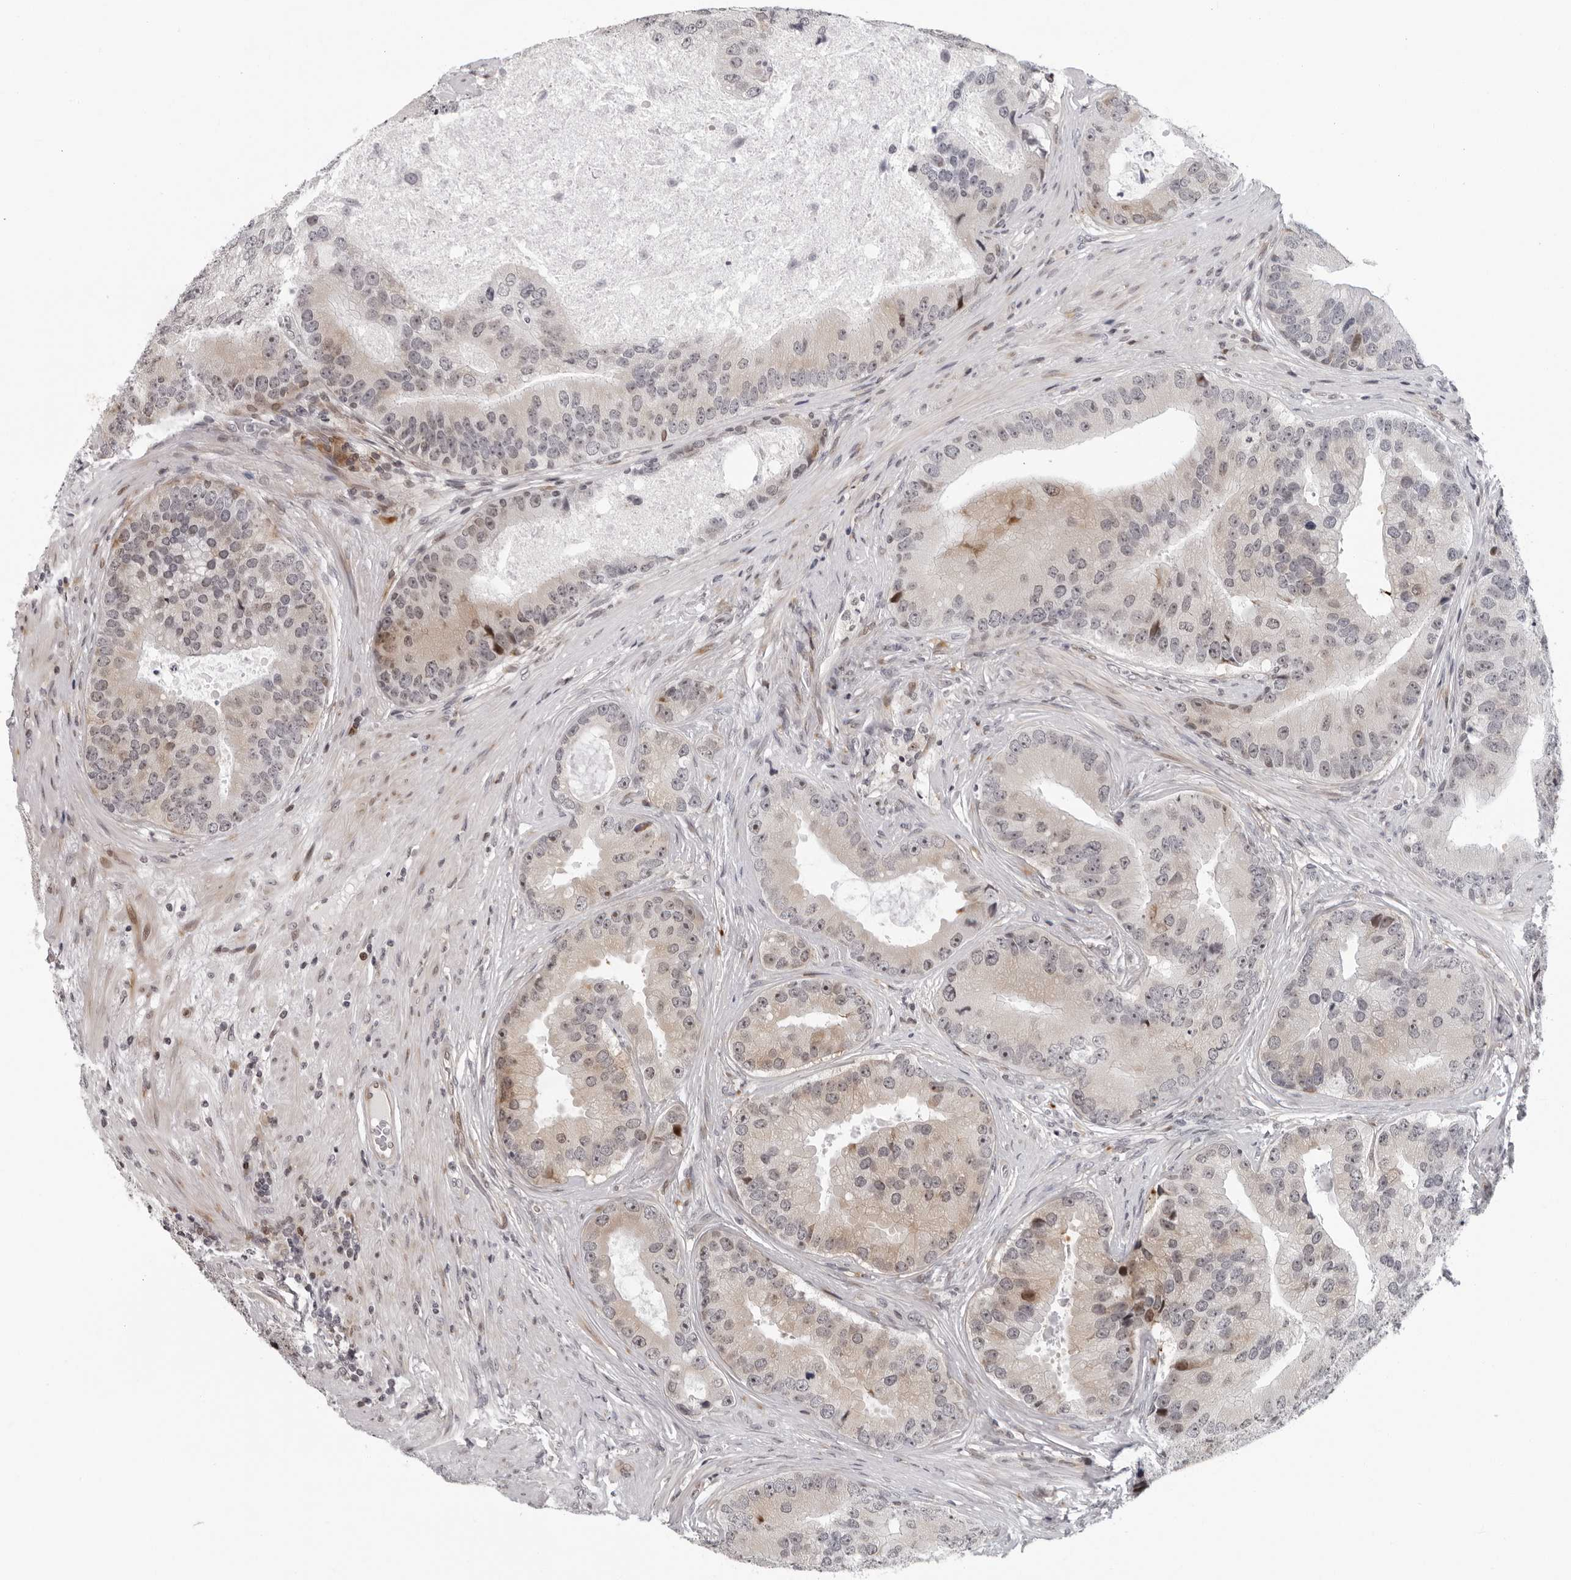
{"staining": {"intensity": "weak", "quantity": "25%-75%", "location": "cytoplasmic/membranous"}, "tissue": "prostate cancer", "cell_type": "Tumor cells", "image_type": "cancer", "snomed": [{"axis": "morphology", "description": "Adenocarcinoma, High grade"}, {"axis": "topography", "description": "Prostate"}], "caption": "Prostate cancer stained with DAB IHC shows low levels of weak cytoplasmic/membranous expression in about 25%-75% of tumor cells. (Brightfield microscopy of DAB IHC at high magnification).", "gene": "PIP4K2C", "patient": {"sex": "male", "age": 70}}